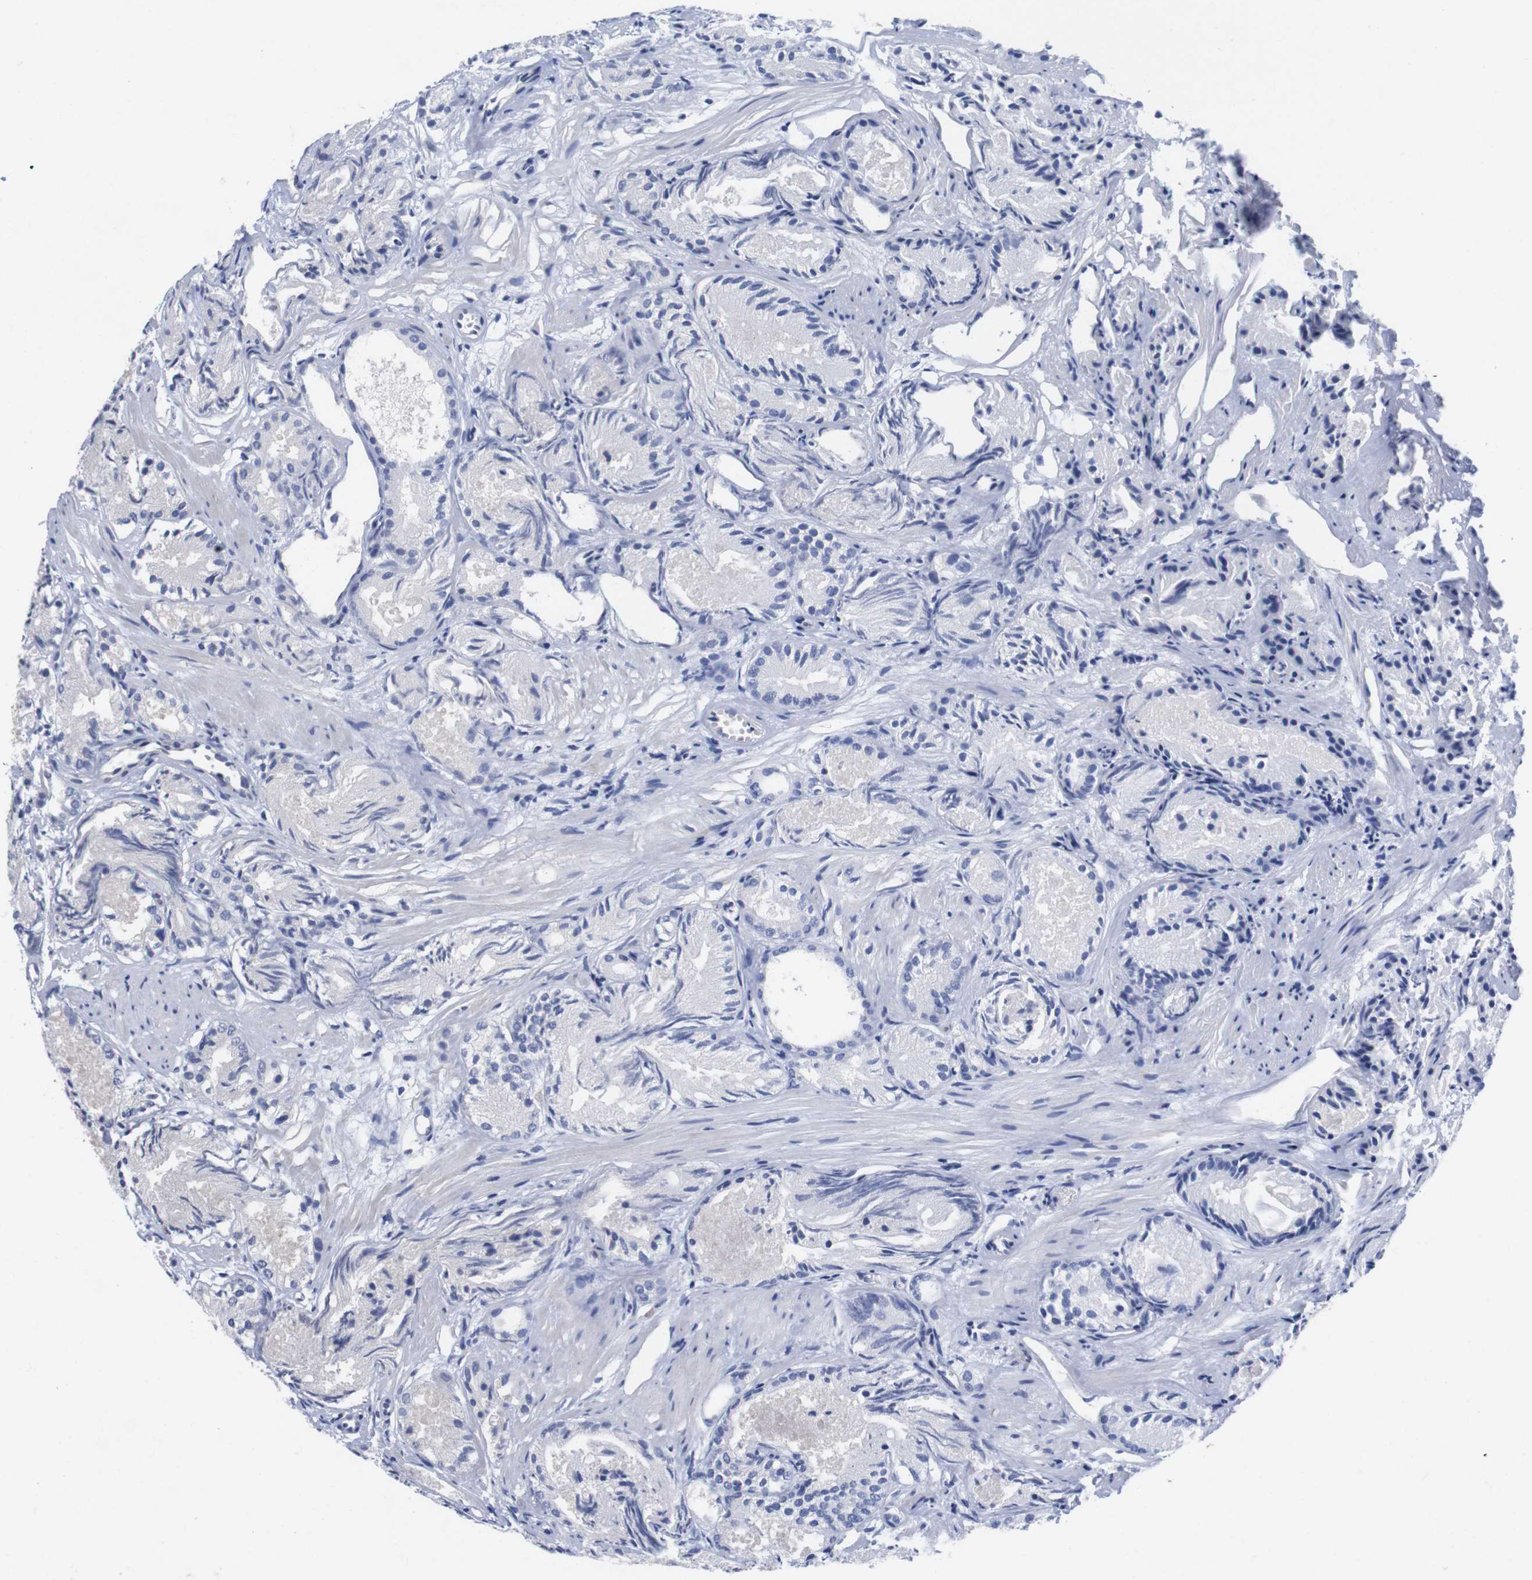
{"staining": {"intensity": "negative", "quantity": "none", "location": "none"}, "tissue": "prostate cancer", "cell_type": "Tumor cells", "image_type": "cancer", "snomed": [{"axis": "morphology", "description": "Adenocarcinoma, Low grade"}, {"axis": "topography", "description": "Prostate"}], "caption": "High power microscopy photomicrograph of an IHC histopathology image of prostate low-grade adenocarcinoma, revealing no significant expression in tumor cells. The staining was performed using DAB (3,3'-diaminobenzidine) to visualize the protein expression in brown, while the nuclei were stained in blue with hematoxylin (Magnification: 20x).", "gene": "TNNI3", "patient": {"sex": "male", "age": 72}}